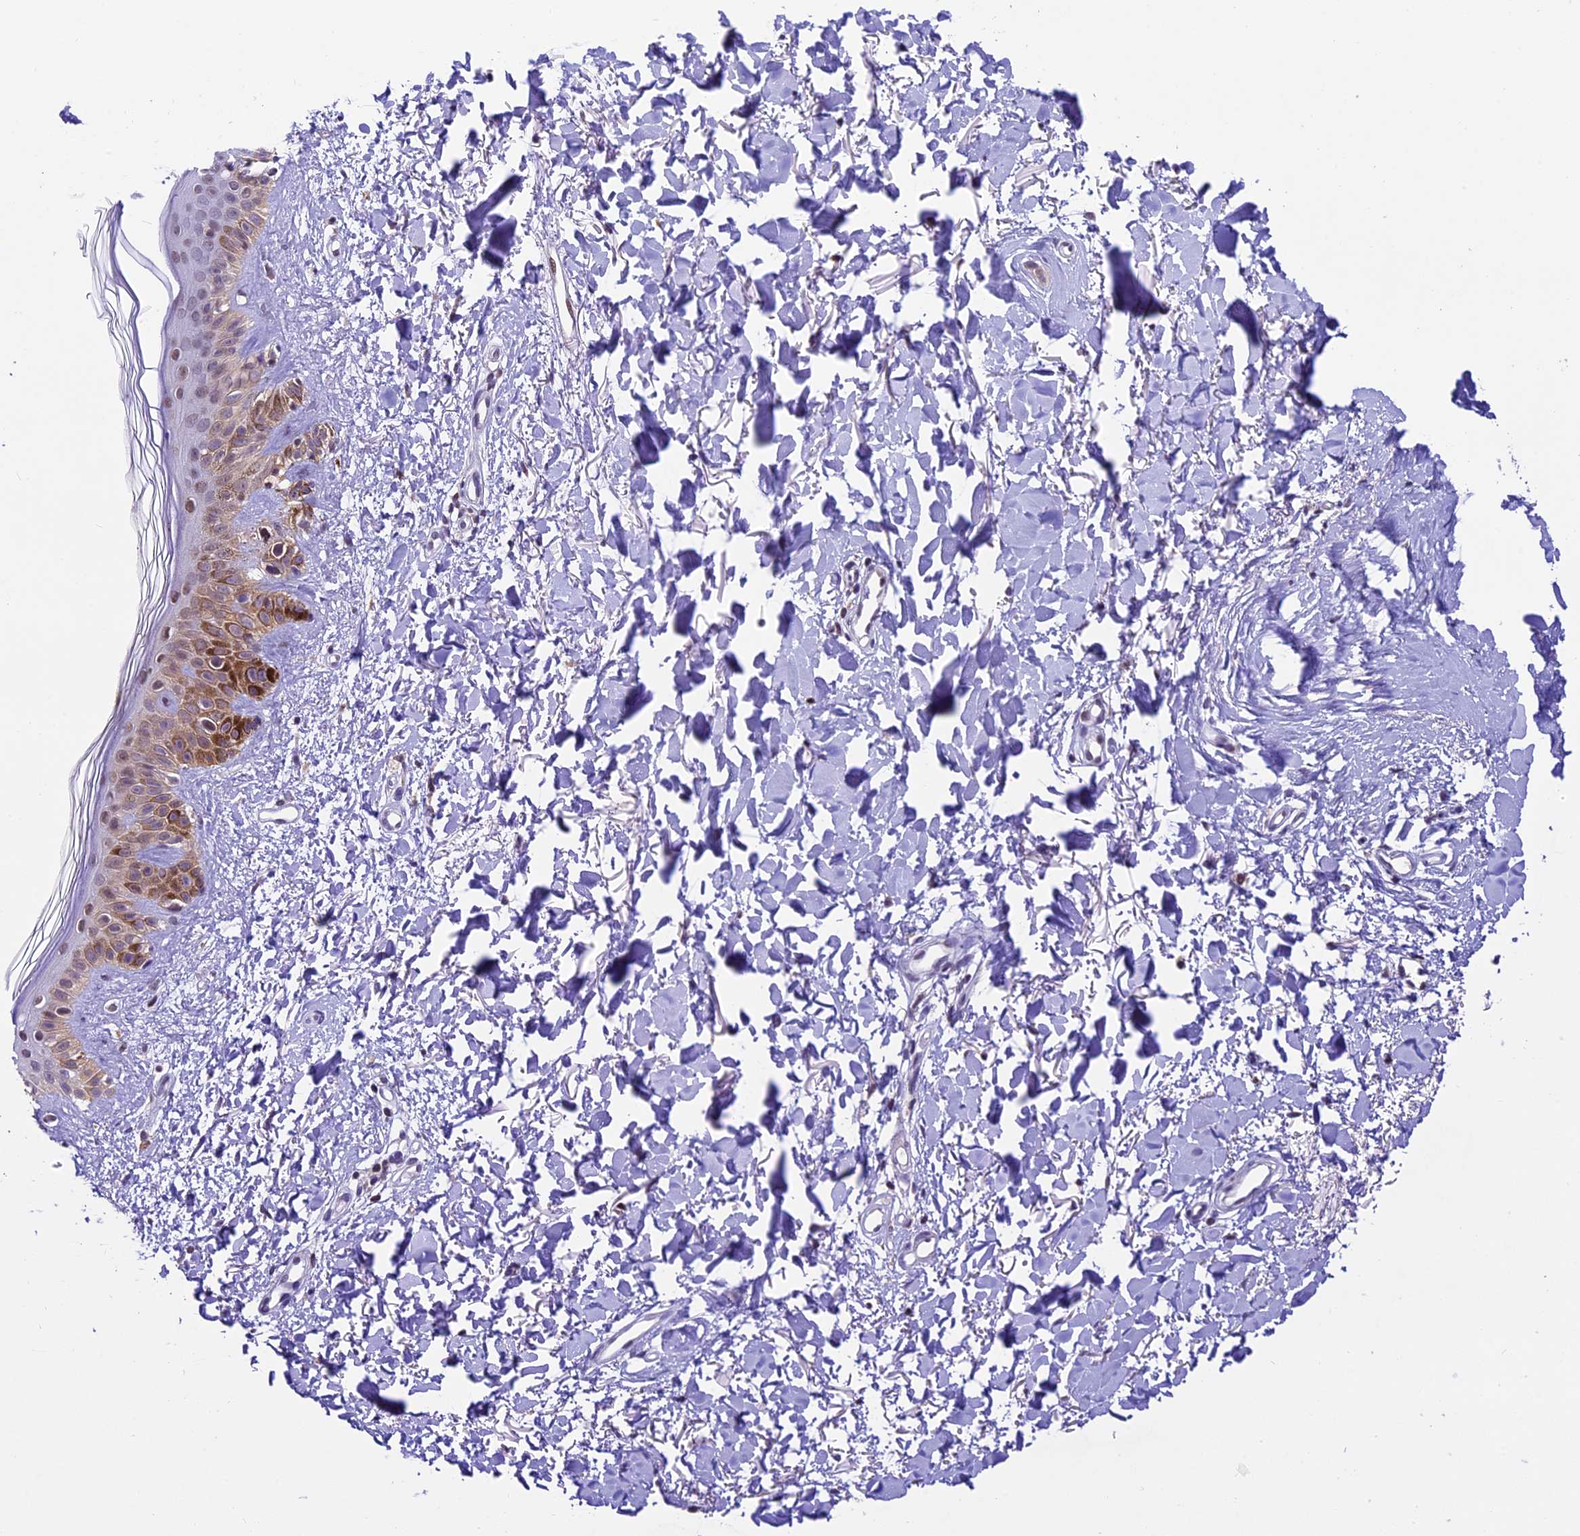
{"staining": {"intensity": "negative", "quantity": "none", "location": "none"}, "tissue": "skin", "cell_type": "Fibroblasts", "image_type": "normal", "snomed": [{"axis": "morphology", "description": "Normal tissue, NOS"}, {"axis": "topography", "description": "Skin"}], "caption": "Micrograph shows no protein positivity in fibroblasts of benign skin. (Stains: DAB IHC with hematoxylin counter stain, Microscopy: brightfield microscopy at high magnification).", "gene": "CARS2", "patient": {"sex": "female", "age": 58}}